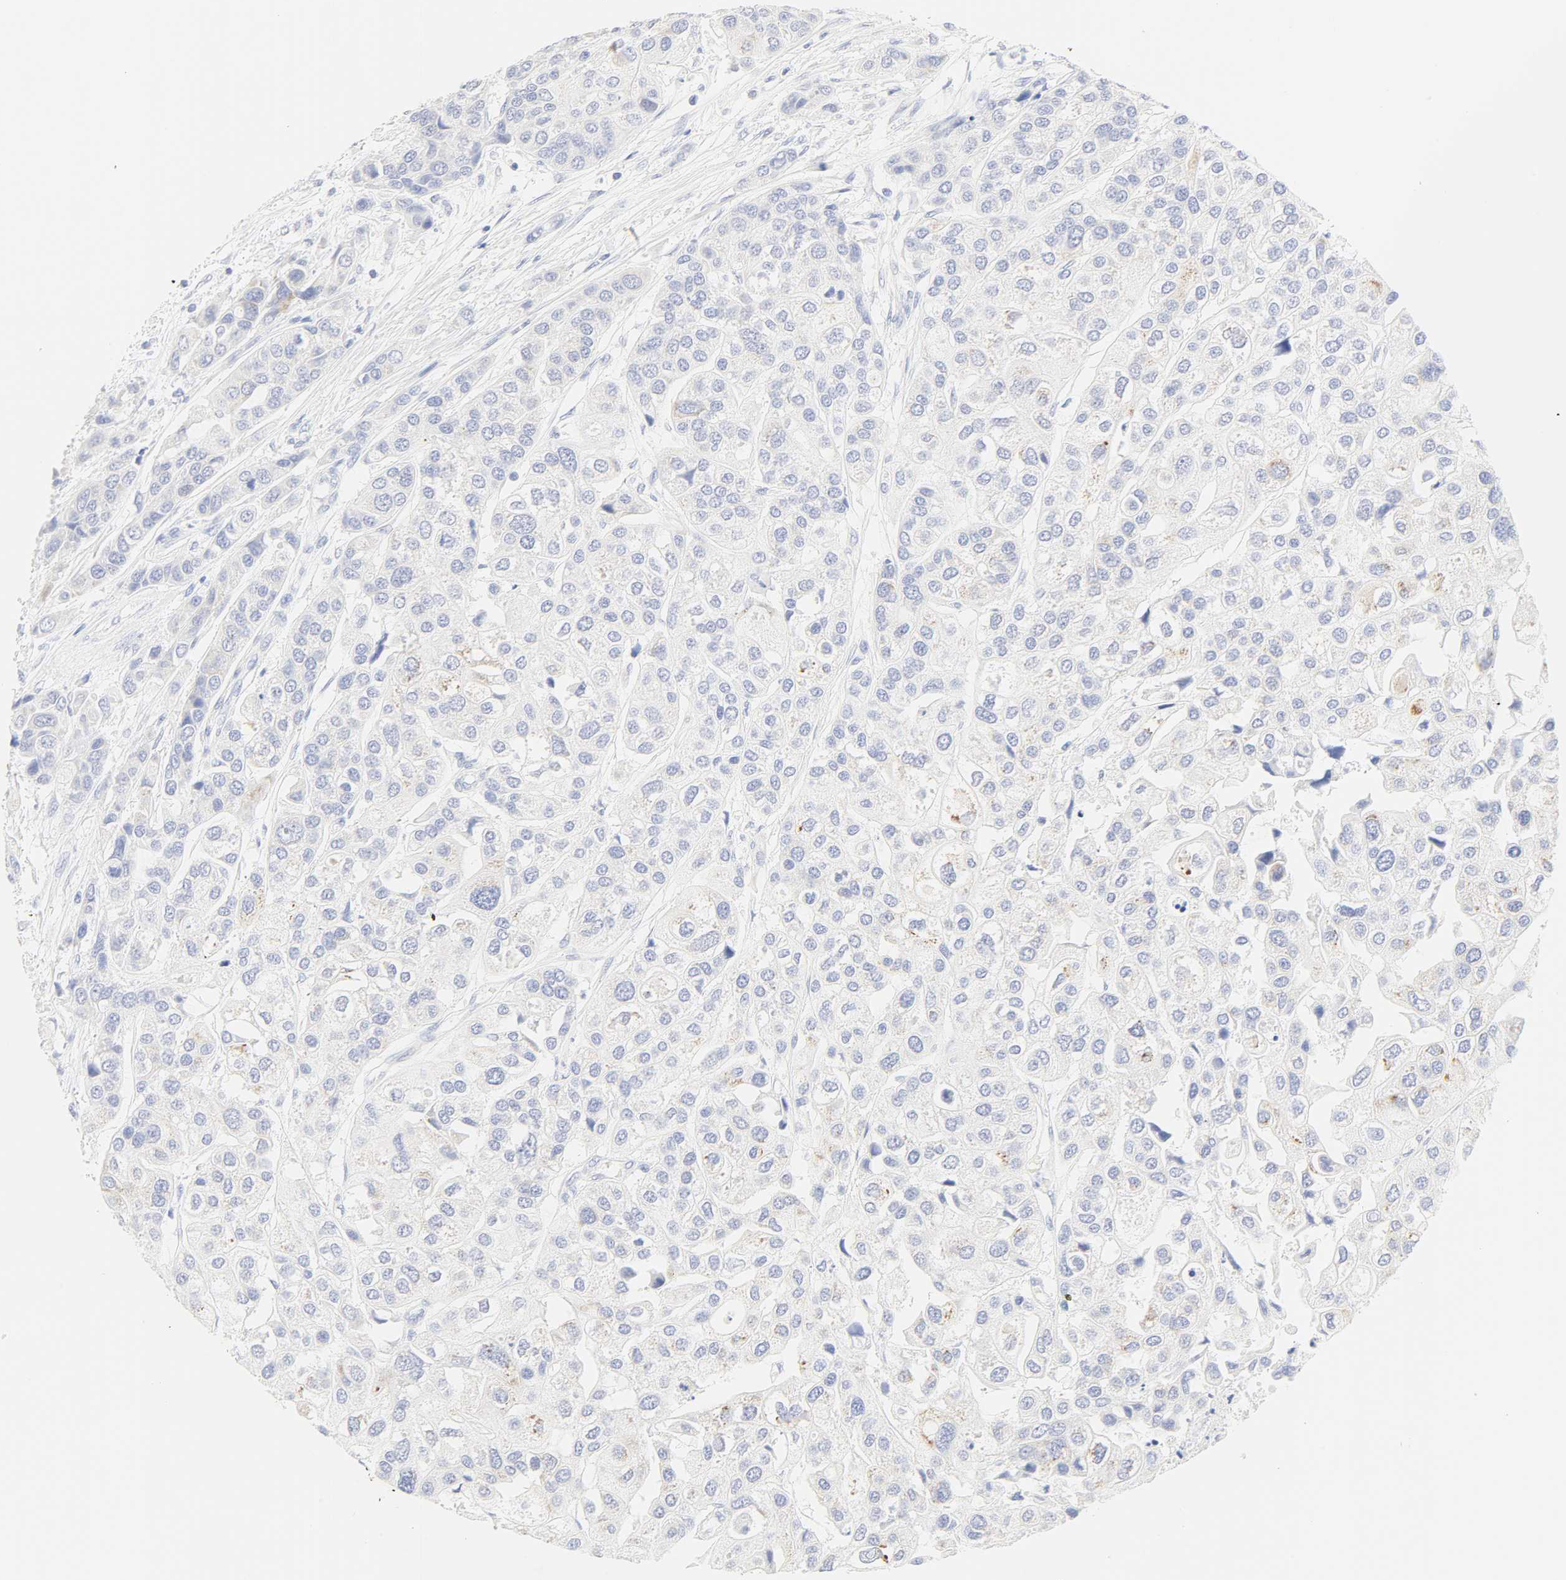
{"staining": {"intensity": "negative", "quantity": "none", "location": "none"}, "tissue": "urothelial cancer", "cell_type": "Tumor cells", "image_type": "cancer", "snomed": [{"axis": "morphology", "description": "Urothelial carcinoma, High grade"}, {"axis": "topography", "description": "Urinary bladder"}], "caption": "An immunohistochemistry photomicrograph of high-grade urothelial carcinoma is shown. There is no staining in tumor cells of high-grade urothelial carcinoma.", "gene": "SLCO1B3", "patient": {"sex": "female", "age": 64}}